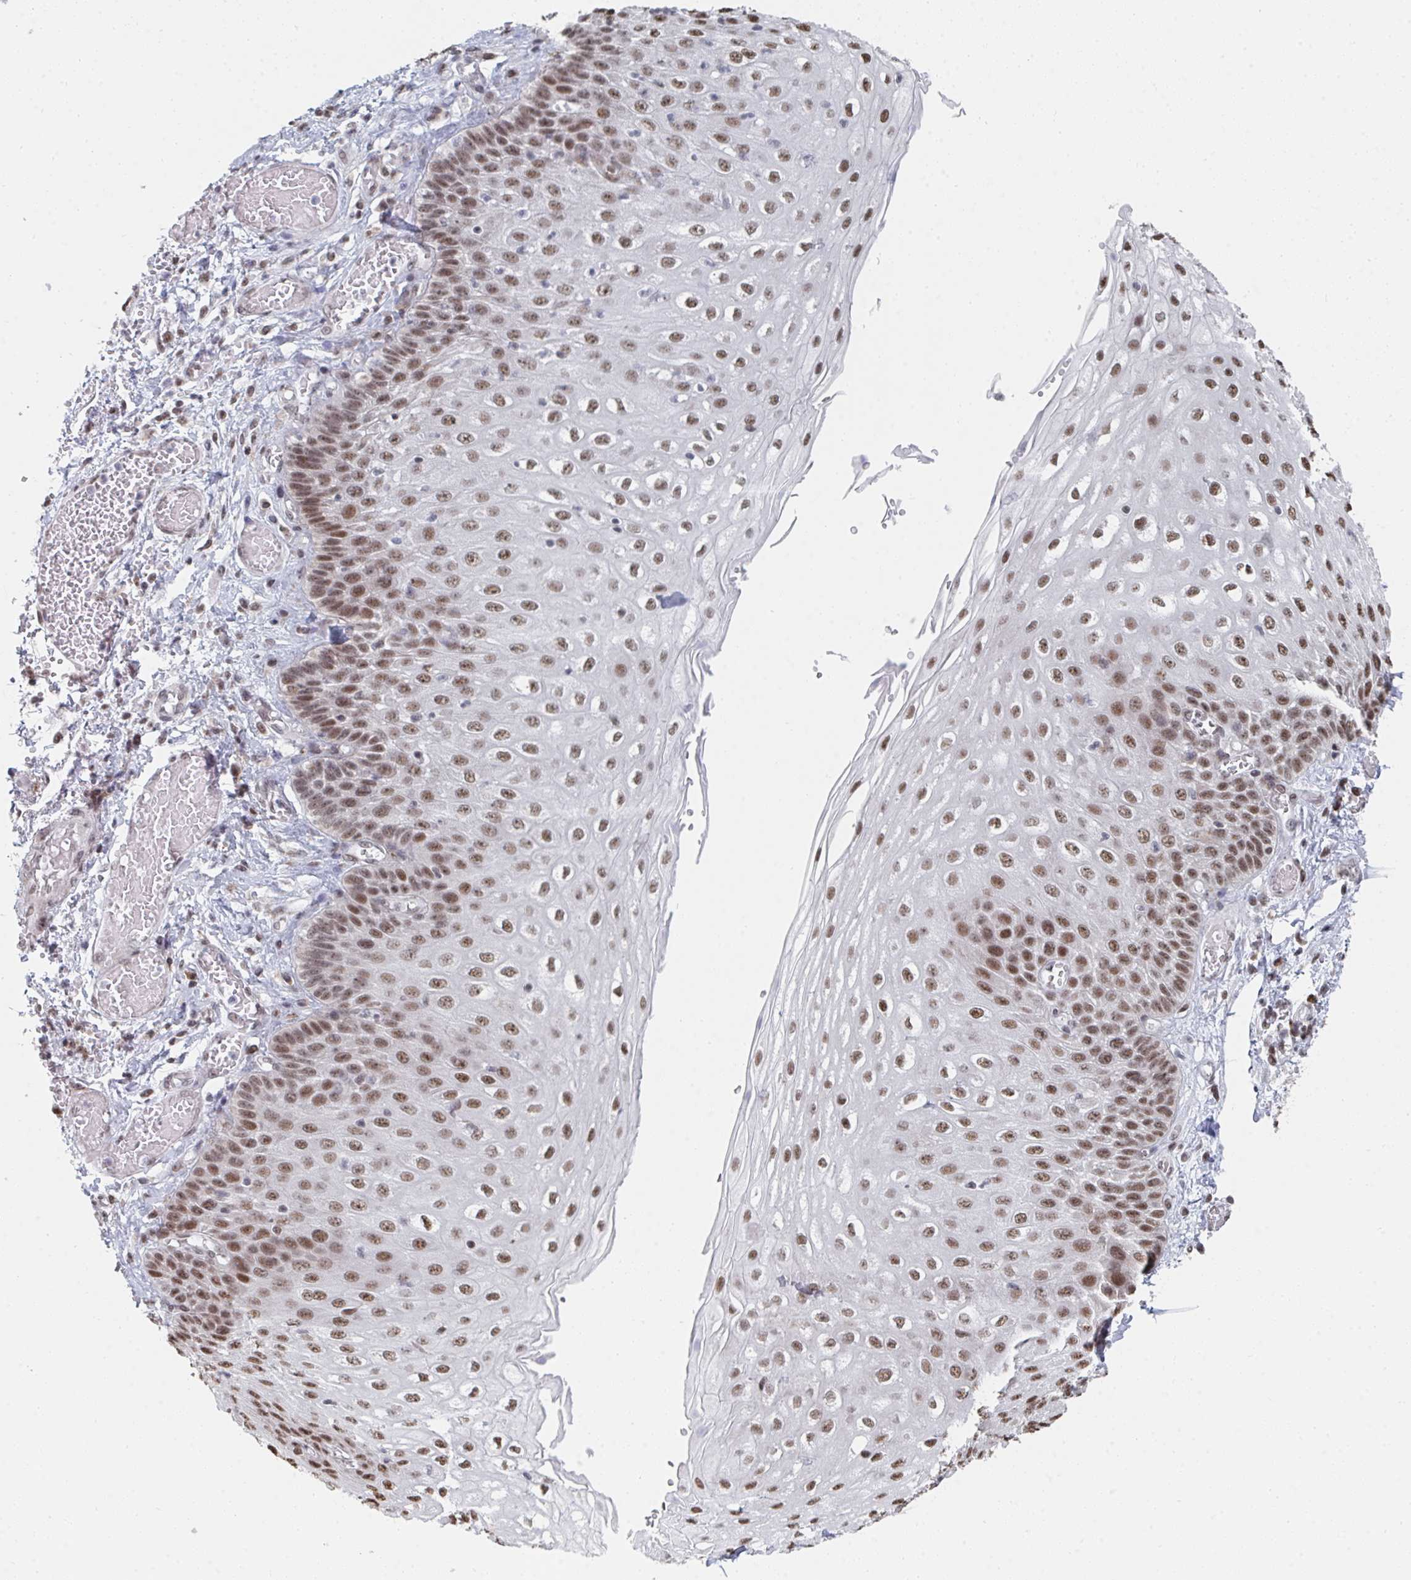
{"staining": {"intensity": "moderate", "quantity": ">75%", "location": "nuclear"}, "tissue": "esophagus", "cell_type": "Squamous epithelial cells", "image_type": "normal", "snomed": [{"axis": "morphology", "description": "Normal tissue, NOS"}, {"axis": "morphology", "description": "Adenocarcinoma, NOS"}, {"axis": "topography", "description": "Esophagus"}], "caption": "Protein staining of benign esophagus demonstrates moderate nuclear expression in approximately >75% of squamous epithelial cells. The staining was performed using DAB, with brown indicating positive protein expression. Nuclei are stained blue with hematoxylin.", "gene": "MBNL1", "patient": {"sex": "male", "age": 81}}